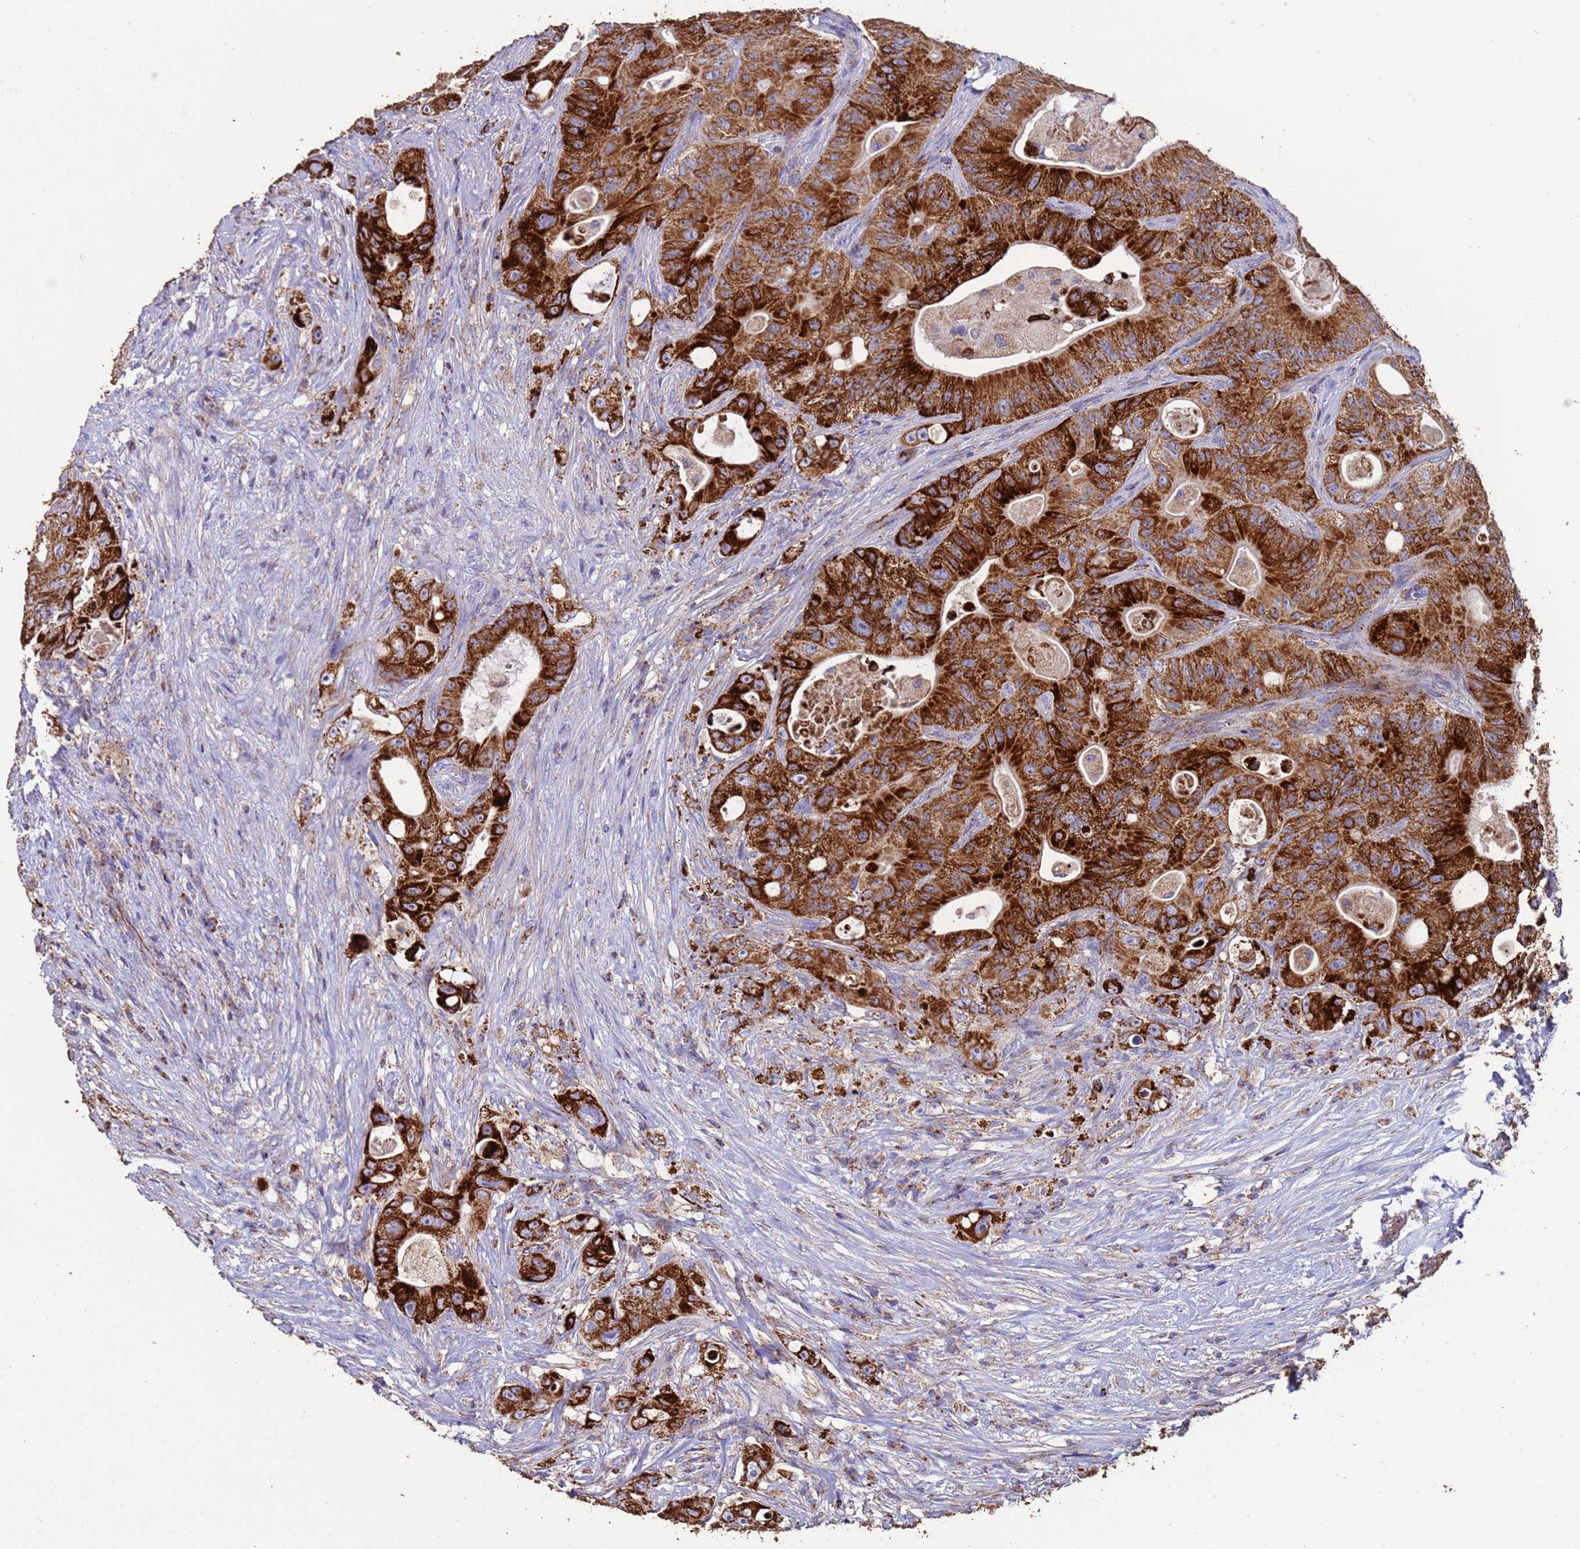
{"staining": {"intensity": "strong", "quantity": ">75%", "location": "cytoplasmic/membranous"}, "tissue": "colorectal cancer", "cell_type": "Tumor cells", "image_type": "cancer", "snomed": [{"axis": "morphology", "description": "Adenocarcinoma, NOS"}, {"axis": "topography", "description": "Colon"}], "caption": "High-magnification brightfield microscopy of colorectal cancer (adenocarcinoma) stained with DAB (brown) and counterstained with hematoxylin (blue). tumor cells exhibit strong cytoplasmic/membranous expression is present in about>75% of cells.", "gene": "ZNFX1", "patient": {"sex": "female", "age": 46}}